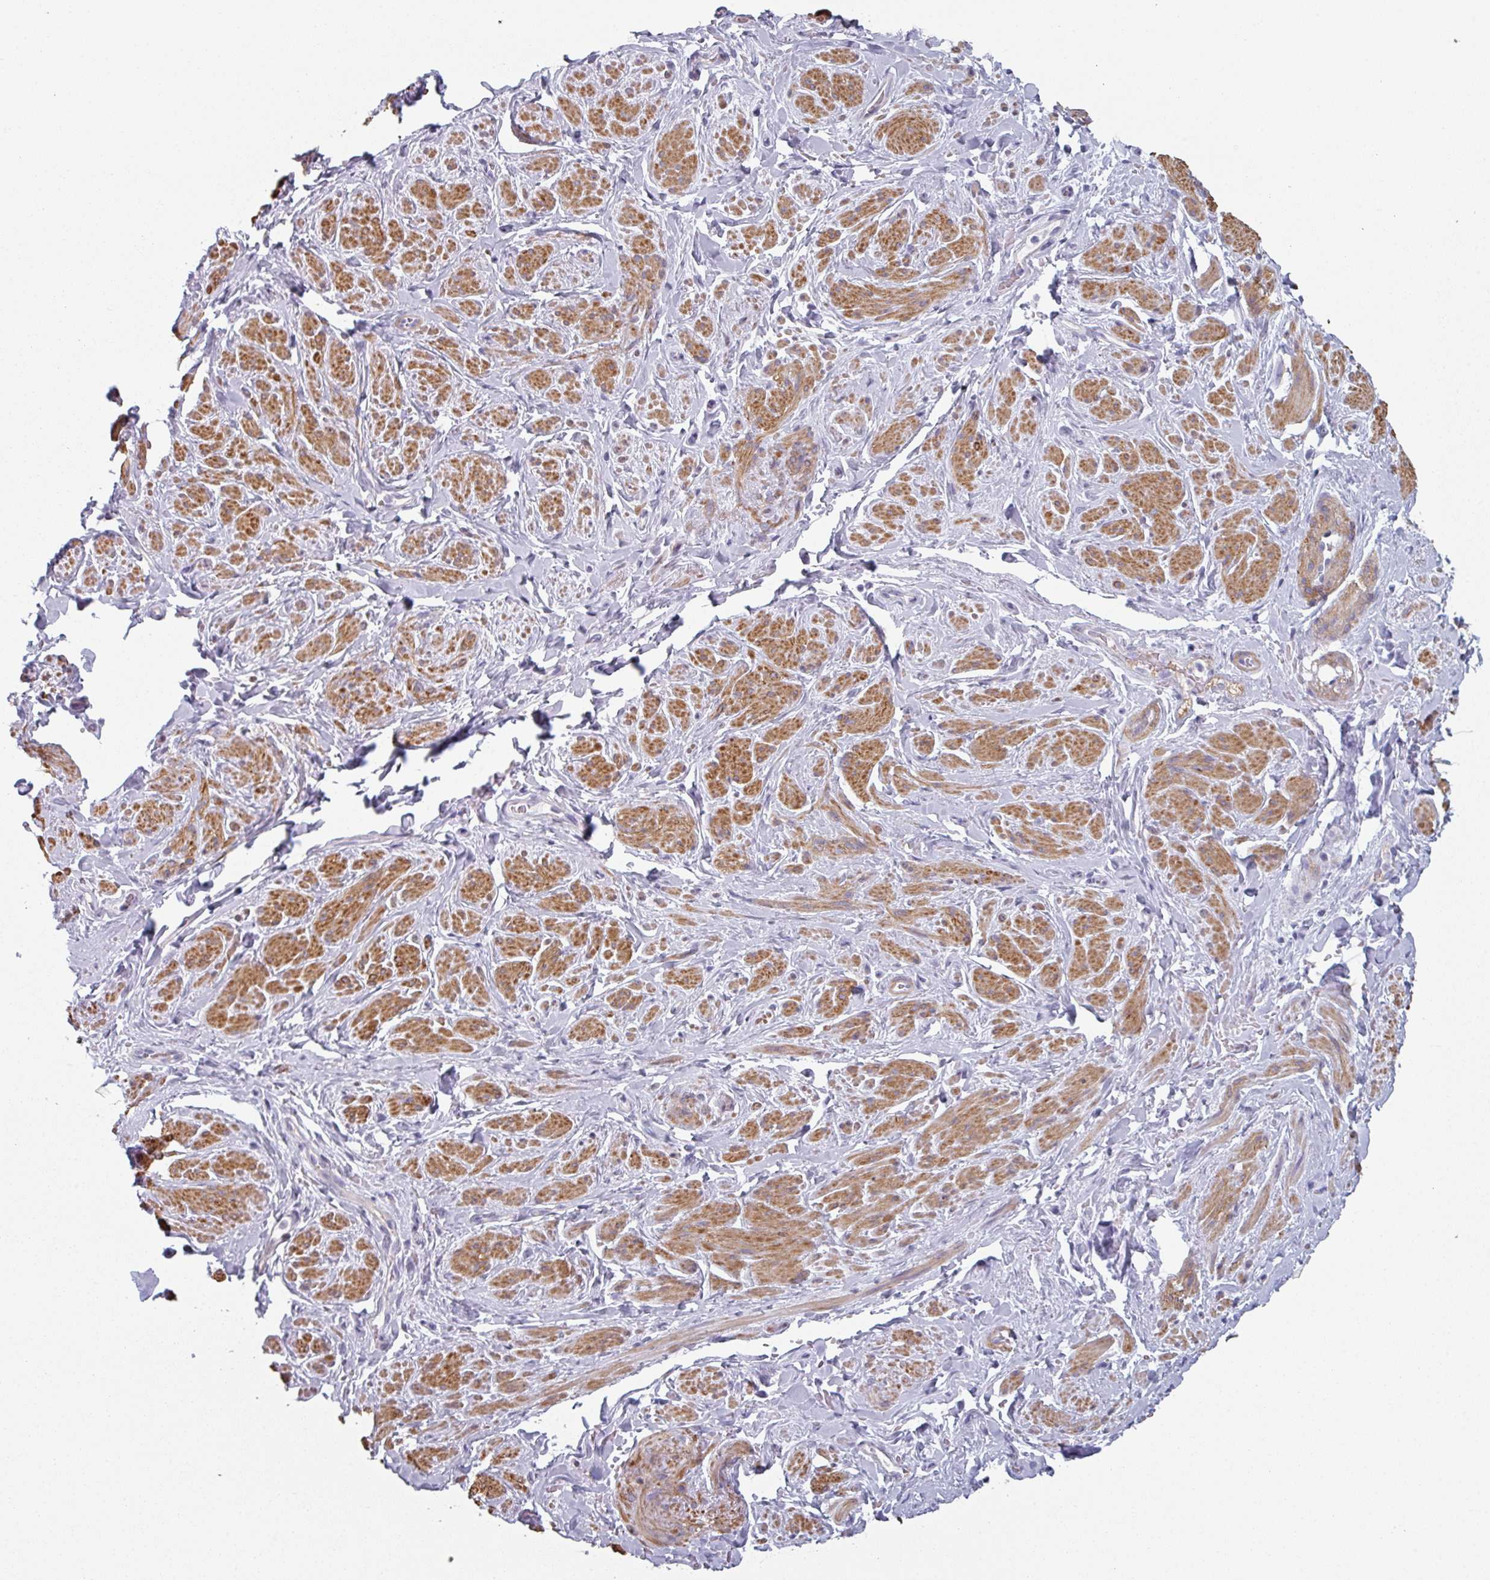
{"staining": {"intensity": "moderate", "quantity": ">75%", "location": "cytoplasmic/membranous"}, "tissue": "smooth muscle", "cell_type": "Smooth muscle cells", "image_type": "normal", "snomed": [{"axis": "morphology", "description": "Normal tissue, NOS"}, {"axis": "topography", "description": "Smooth muscle"}, {"axis": "topography", "description": "Peripheral nerve tissue"}], "caption": "High-magnification brightfield microscopy of unremarkable smooth muscle stained with DAB (3,3'-diaminobenzidine) (brown) and counterstained with hematoxylin (blue). smooth muscle cells exhibit moderate cytoplasmic/membranous staining is appreciated in about>75% of cells.", "gene": "GSTA1", "patient": {"sex": "male", "age": 69}}